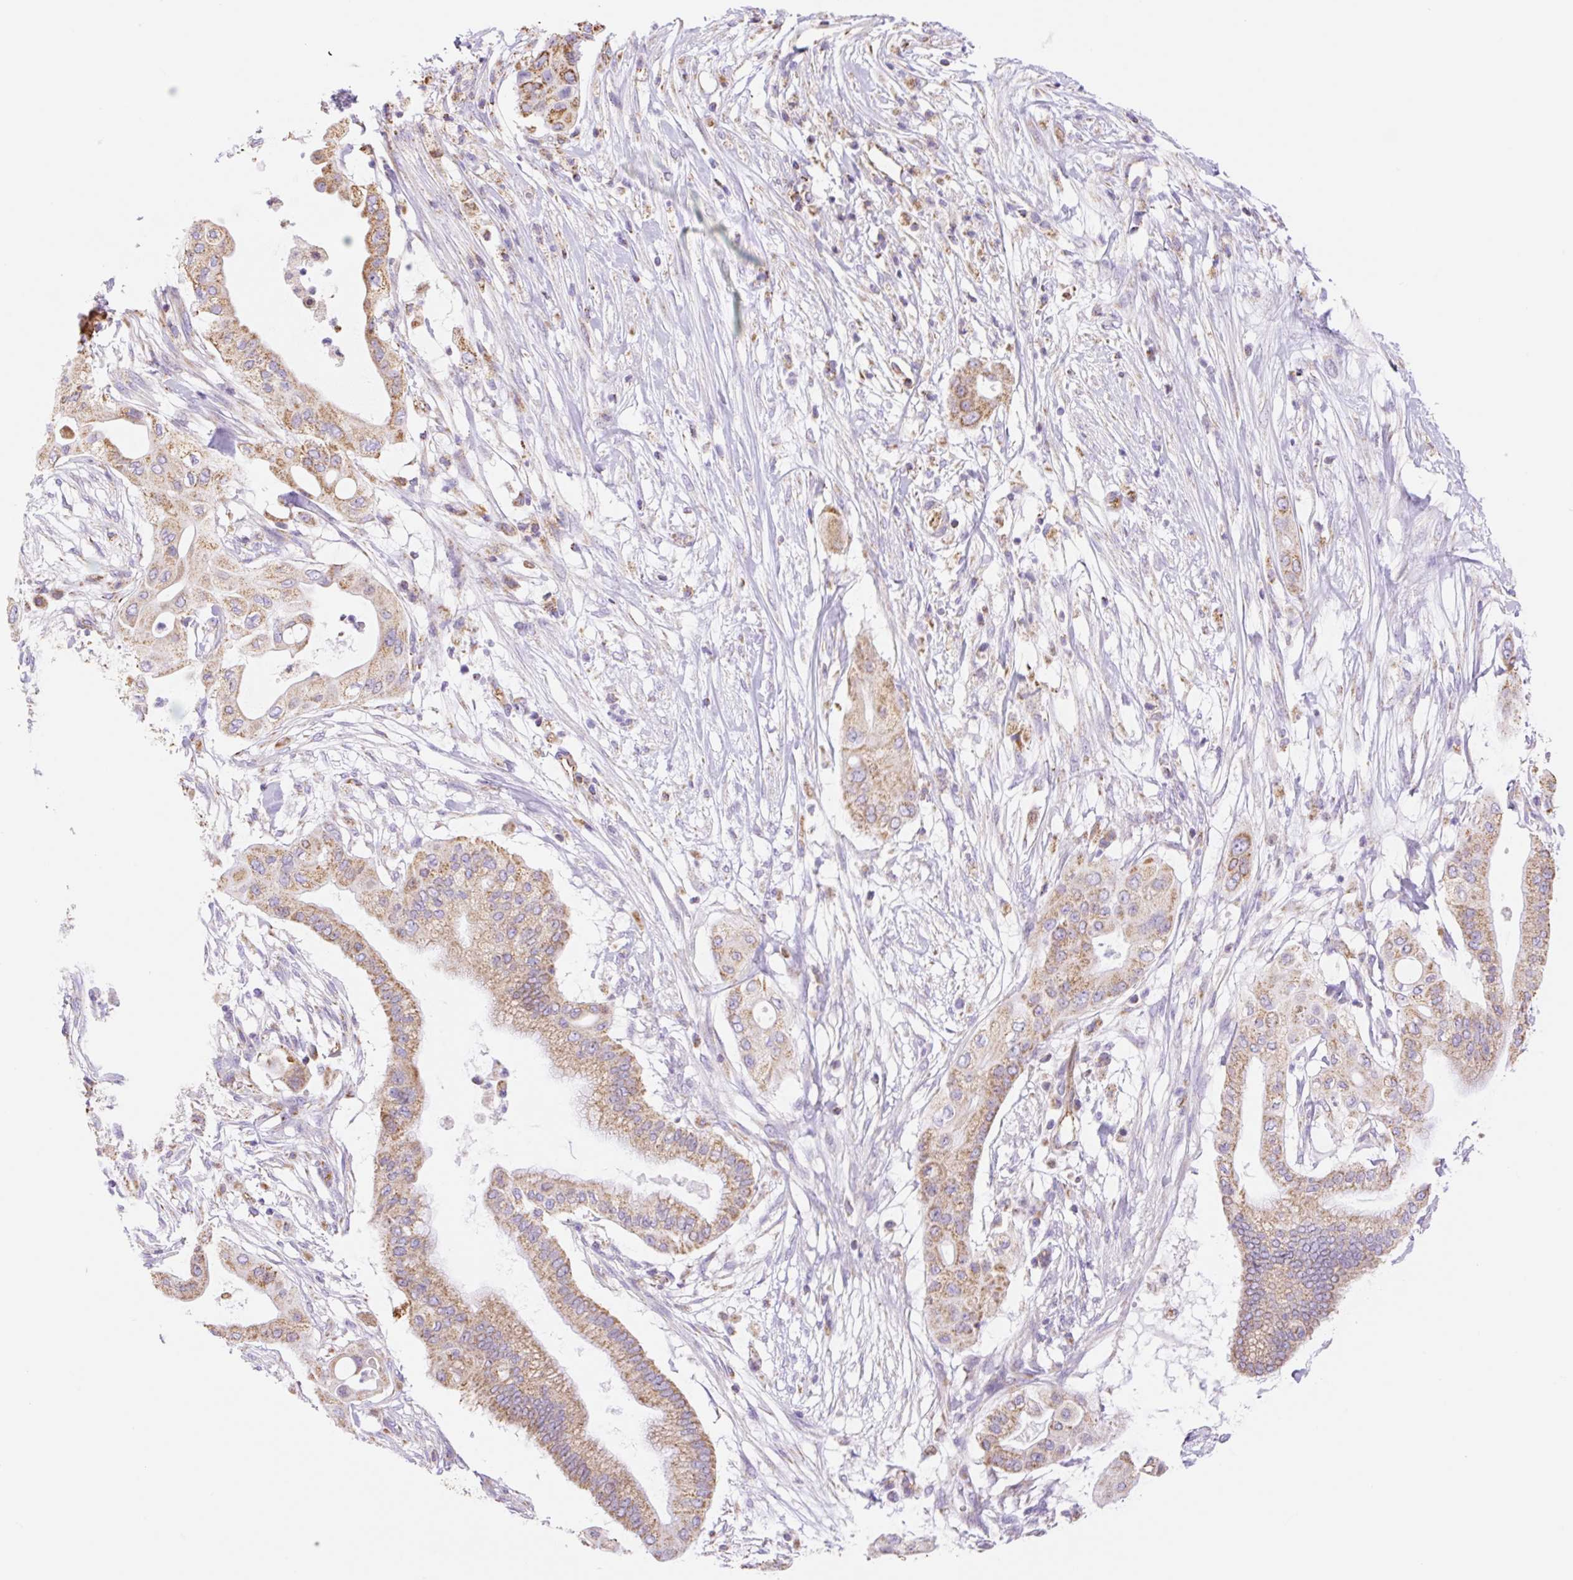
{"staining": {"intensity": "moderate", "quantity": ">75%", "location": "cytoplasmic/membranous"}, "tissue": "pancreatic cancer", "cell_type": "Tumor cells", "image_type": "cancer", "snomed": [{"axis": "morphology", "description": "Adenocarcinoma, NOS"}, {"axis": "topography", "description": "Pancreas"}], "caption": "Protein expression analysis of pancreatic adenocarcinoma shows moderate cytoplasmic/membranous expression in approximately >75% of tumor cells.", "gene": "ESAM", "patient": {"sex": "male", "age": 68}}